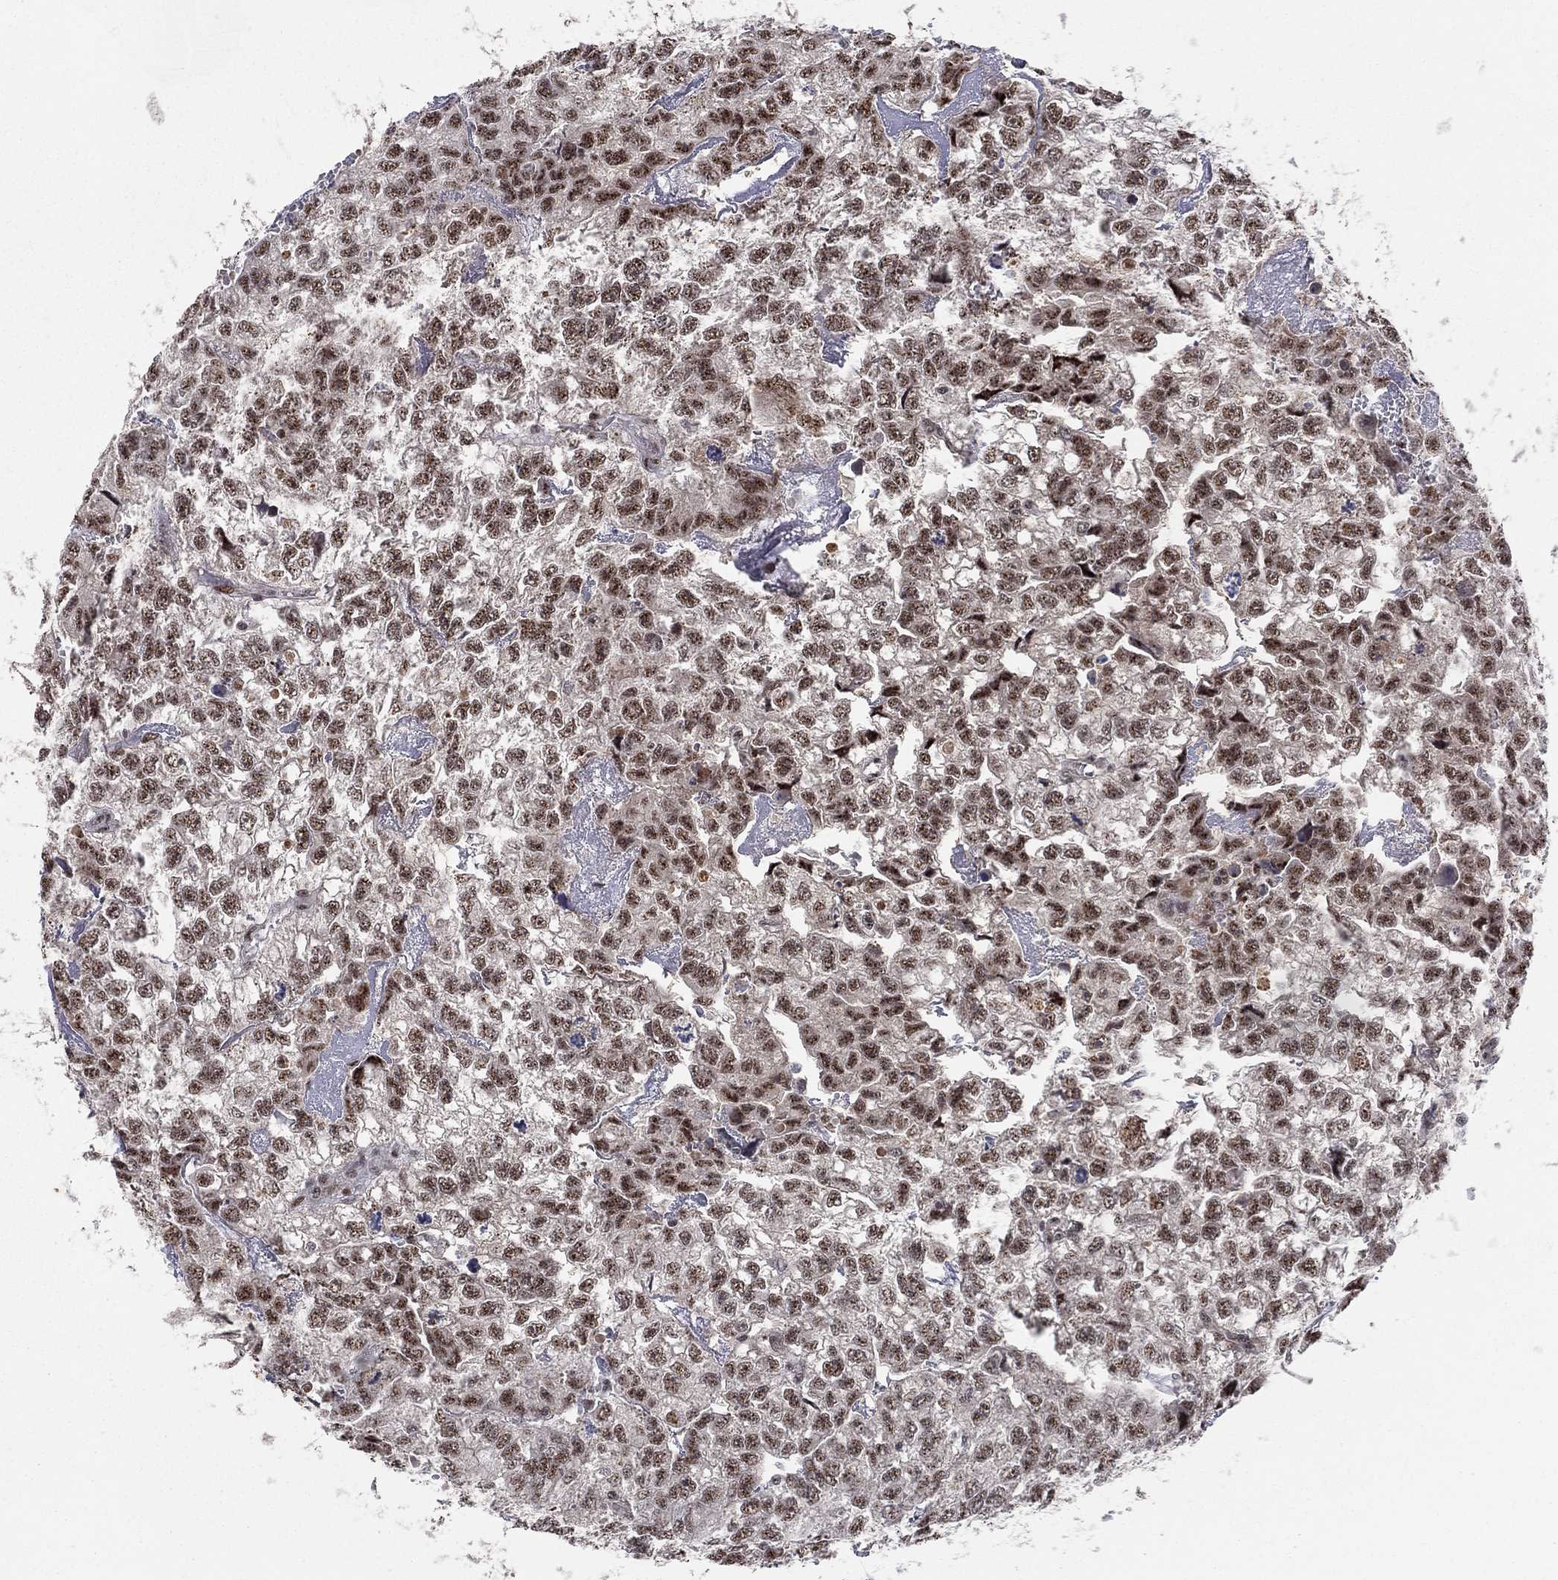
{"staining": {"intensity": "moderate", "quantity": ">75%", "location": "nuclear"}, "tissue": "testis cancer", "cell_type": "Tumor cells", "image_type": "cancer", "snomed": [{"axis": "morphology", "description": "Carcinoma, Embryonal, NOS"}, {"axis": "morphology", "description": "Teratoma, malignant, NOS"}, {"axis": "topography", "description": "Testis"}], "caption": "Embryonal carcinoma (testis) was stained to show a protein in brown. There is medium levels of moderate nuclear expression in approximately >75% of tumor cells. The protein of interest is shown in brown color, while the nuclei are stained blue.", "gene": "ZNF395", "patient": {"sex": "male", "age": 44}}